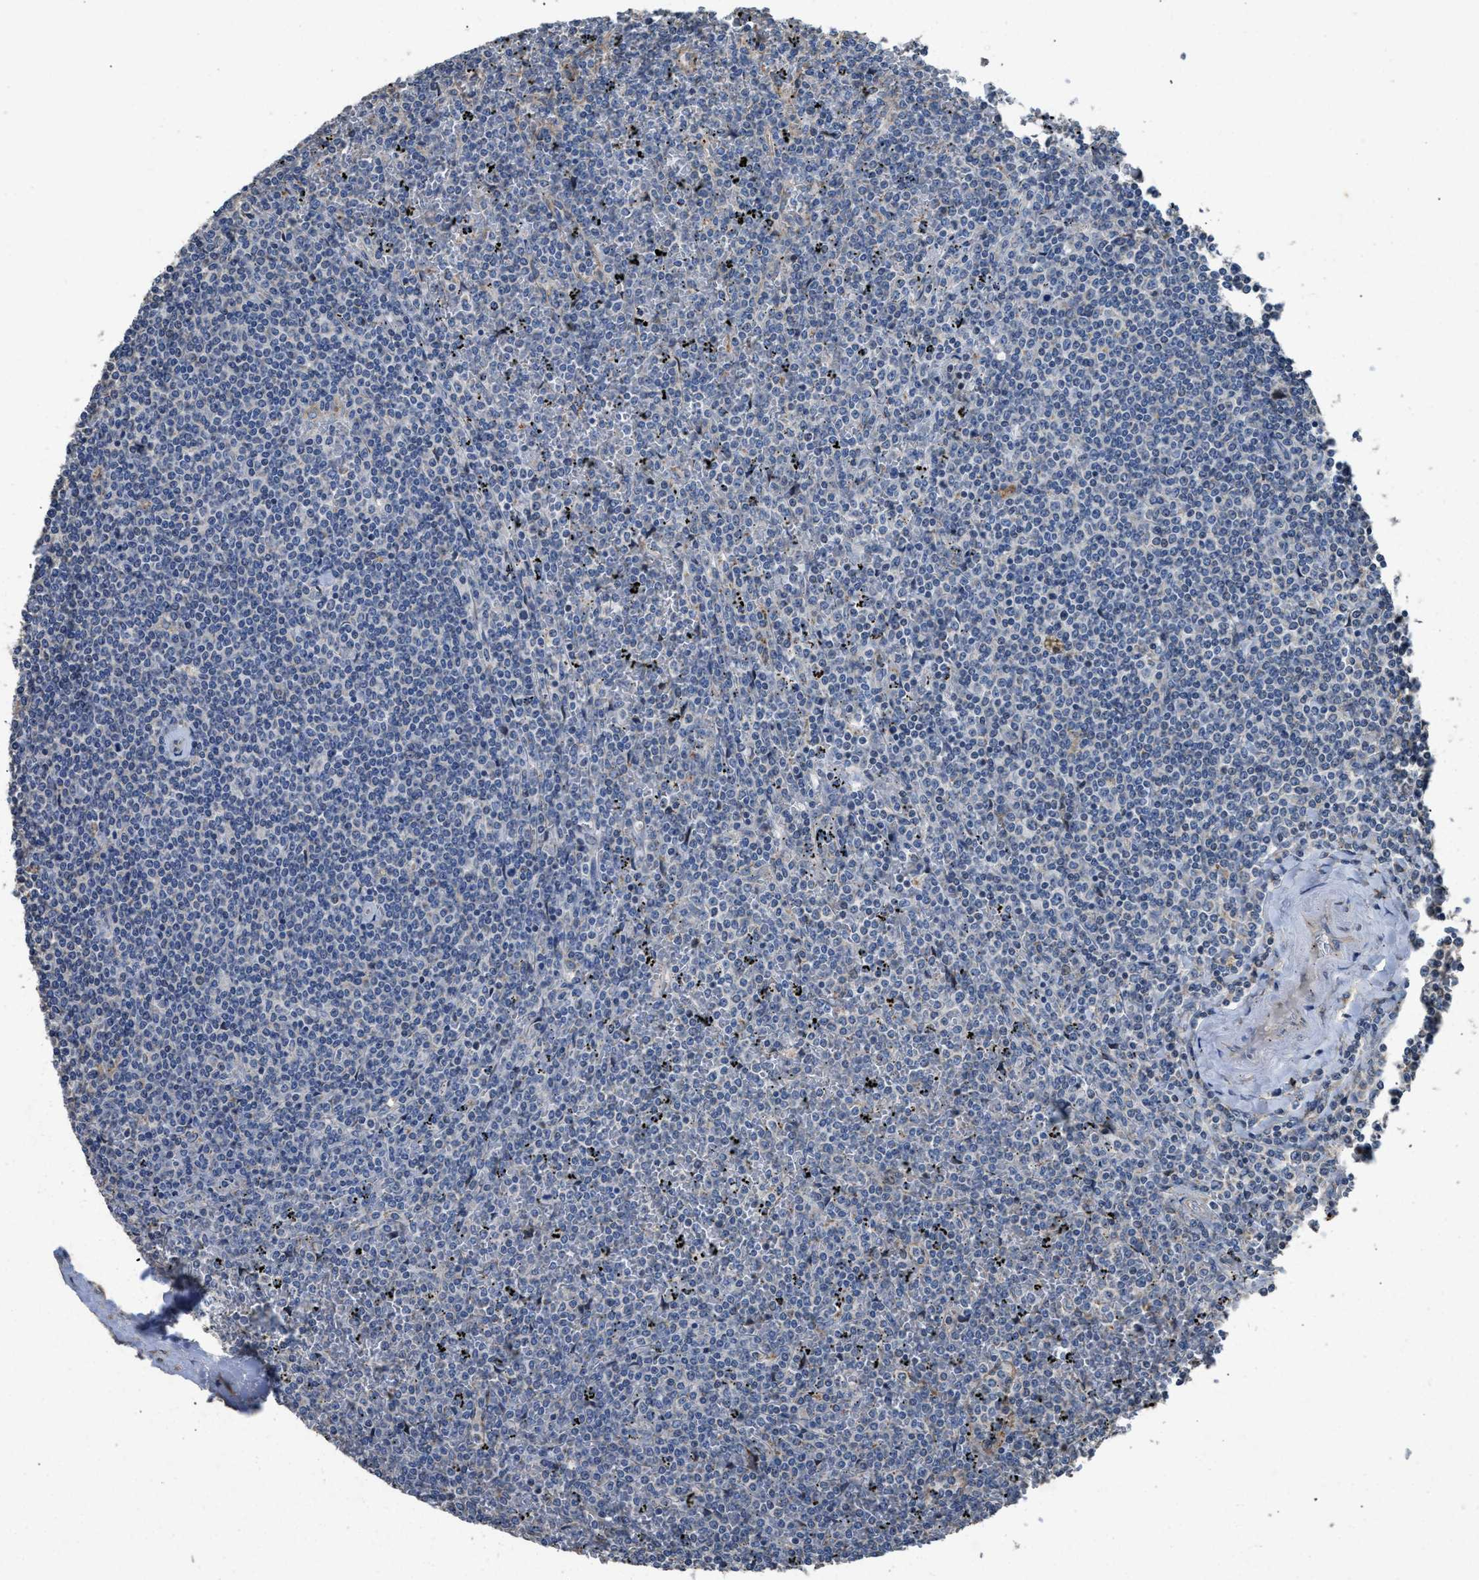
{"staining": {"intensity": "negative", "quantity": "none", "location": "none"}, "tissue": "lymphoma", "cell_type": "Tumor cells", "image_type": "cancer", "snomed": [{"axis": "morphology", "description": "Malignant lymphoma, non-Hodgkin's type, Low grade"}, {"axis": "topography", "description": "Spleen"}], "caption": "High power microscopy image of an immunohistochemistry photomicrograph of malignant lymphoma, non-Hodgkin's type (low-grade), revealing no significant positivity in tumor cells.", "gene": "TMEM150A", "patient": {"sex": "female", "age": 19}}